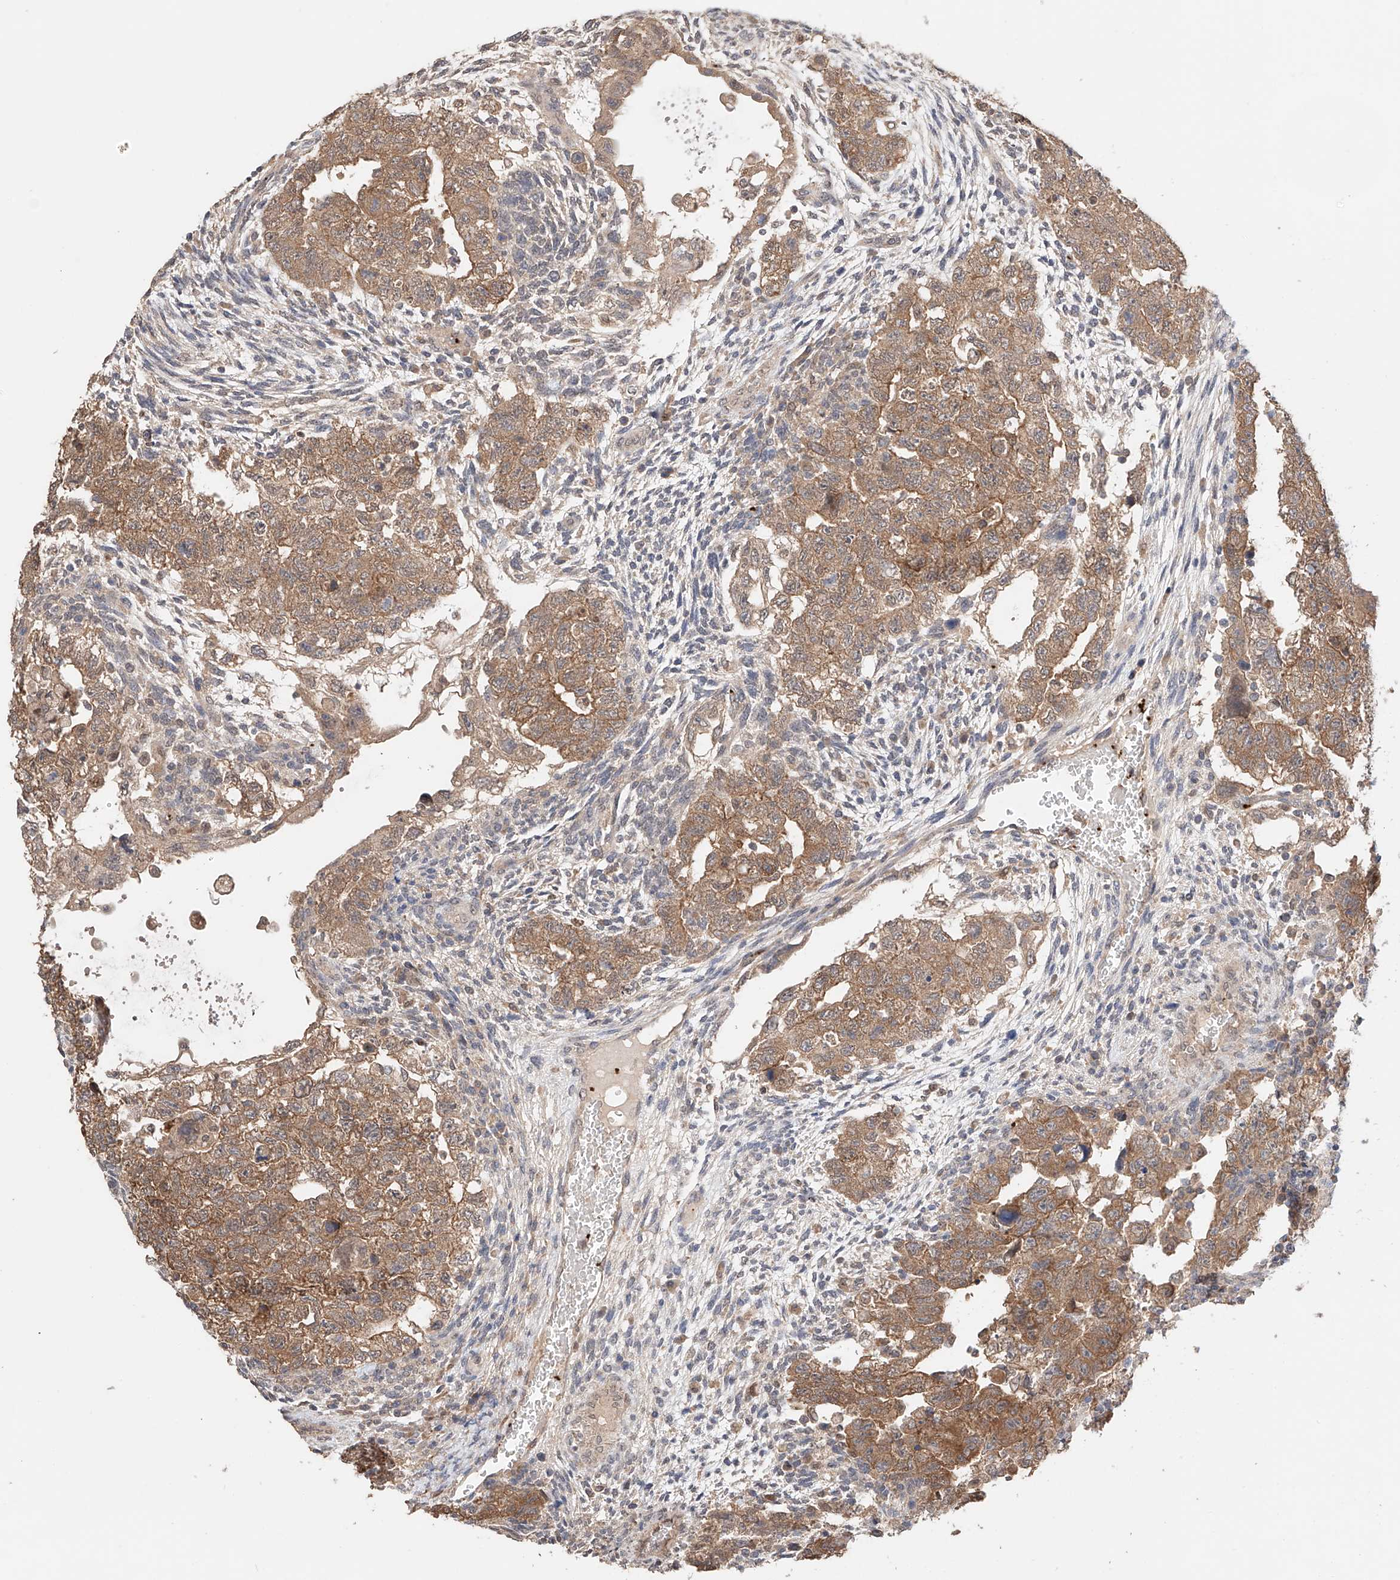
{"staining": {"intensity": "moderate", "quantity": ">75%", "location": "cytoplasmic/membranous"}, "tissue": "testis cancer", "cell_type": "Tumor cells", "image_type": "cancer", "snomed": [{"axis": "morphology", "description": "Carcinoma, Embryonal, NOS"}, {"axis": "topography", "description": "Testis"}], "caption": "Tumor cells reveal moderate cytoplasmic/membranous staining in about >75% of cells in testis embryonal carcinoma.", "gene": "ZFHX2", "patient": {"sex": "male", "age": 36}}